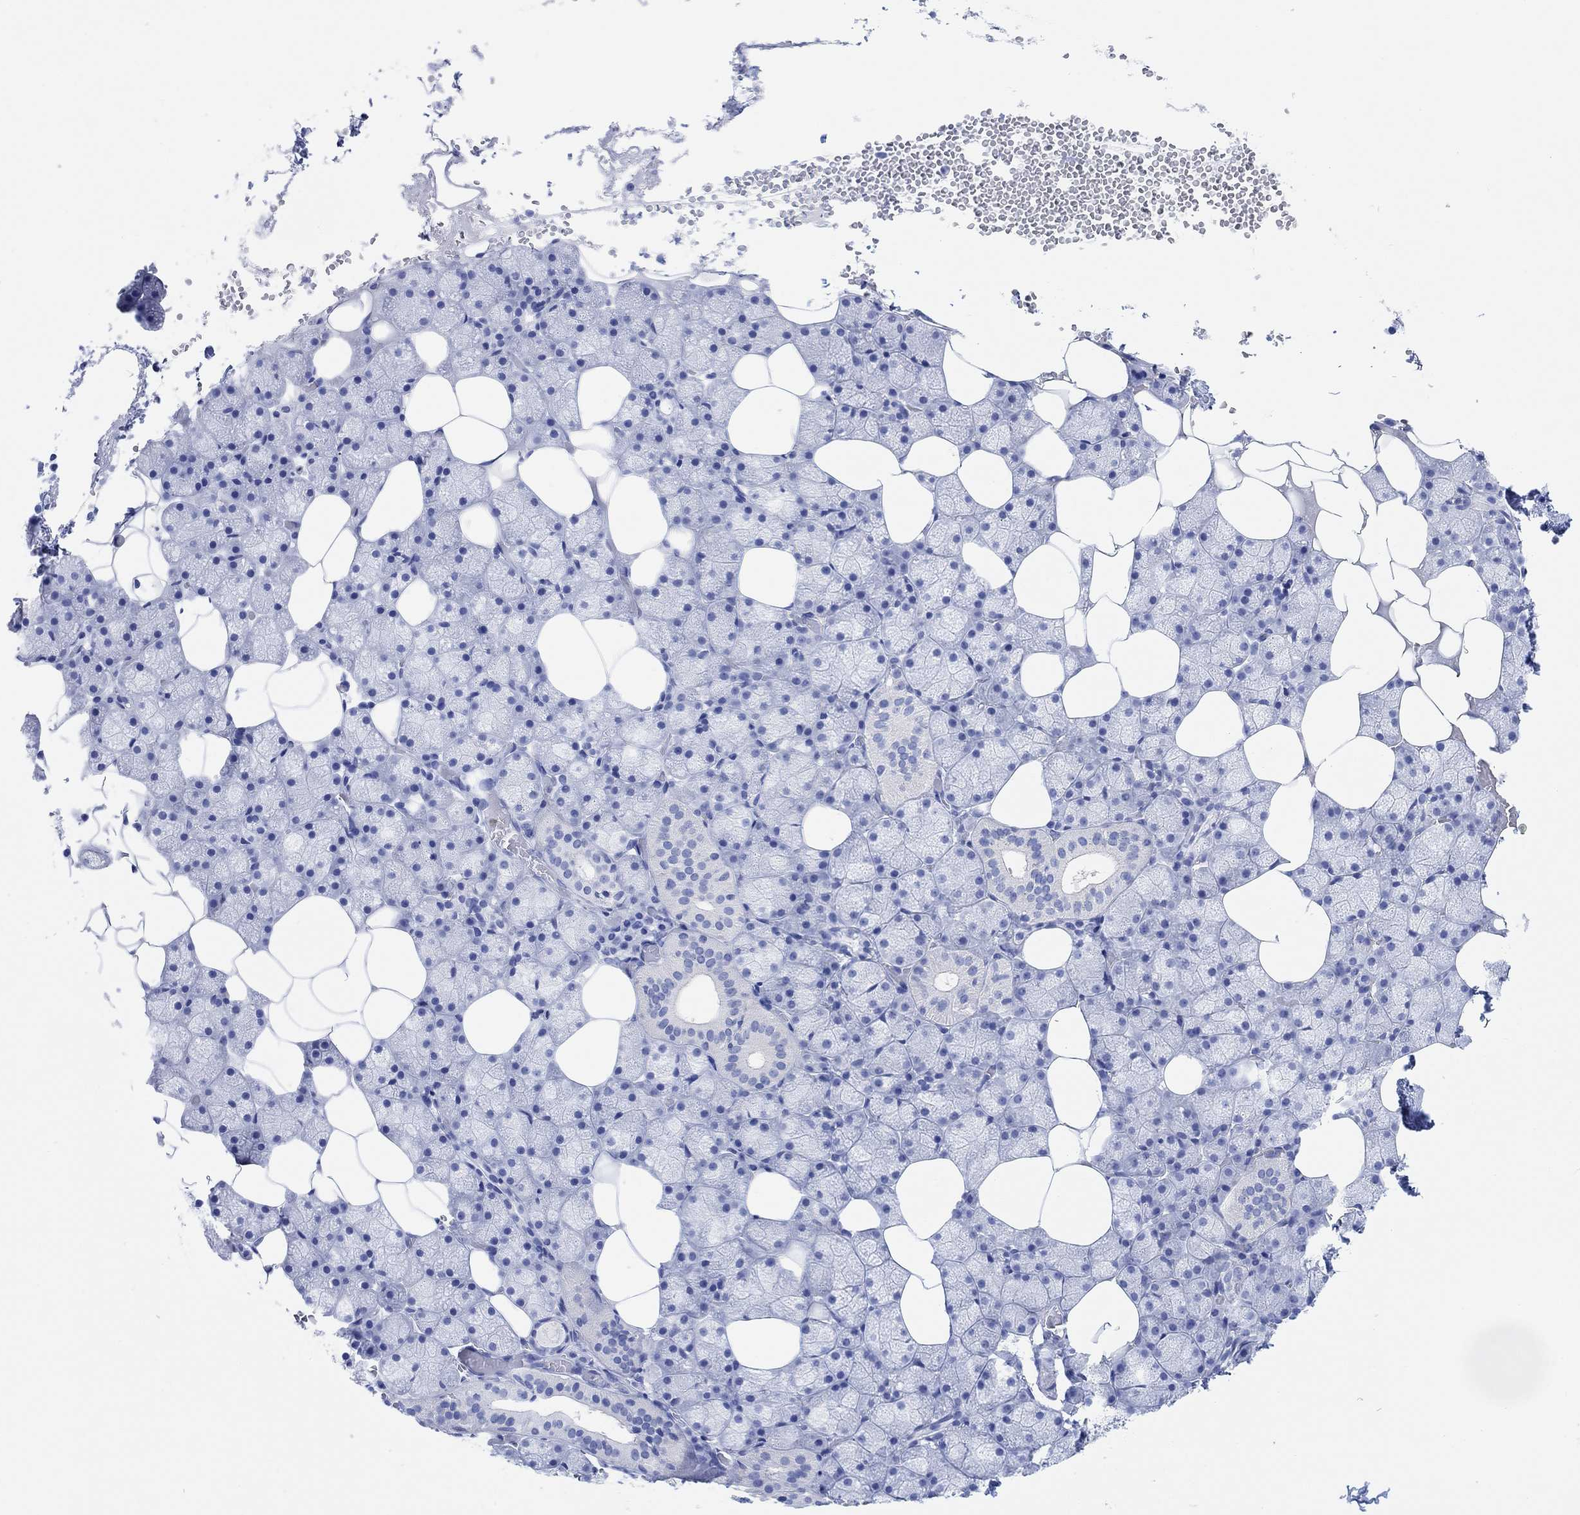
{"staining": {"intensity": "negative", "quantity": "none", "location": "none"}, "tissue": "salivary gland", "cell_type": "Glandular cells", "image_type": "normal", "snomed": [{"axis": "morphology", "description": "Normal tissue, NOS"}, {"axis": "topography", "description": "Salivary gland"}], "caption": "This is an immunohistochemistry (IHC) photomicrograph of benign salivary gland. There is no positivity in glandular cells.", "gene": "ANKRD33", "patient": {"sex": "male", "age": 38}}